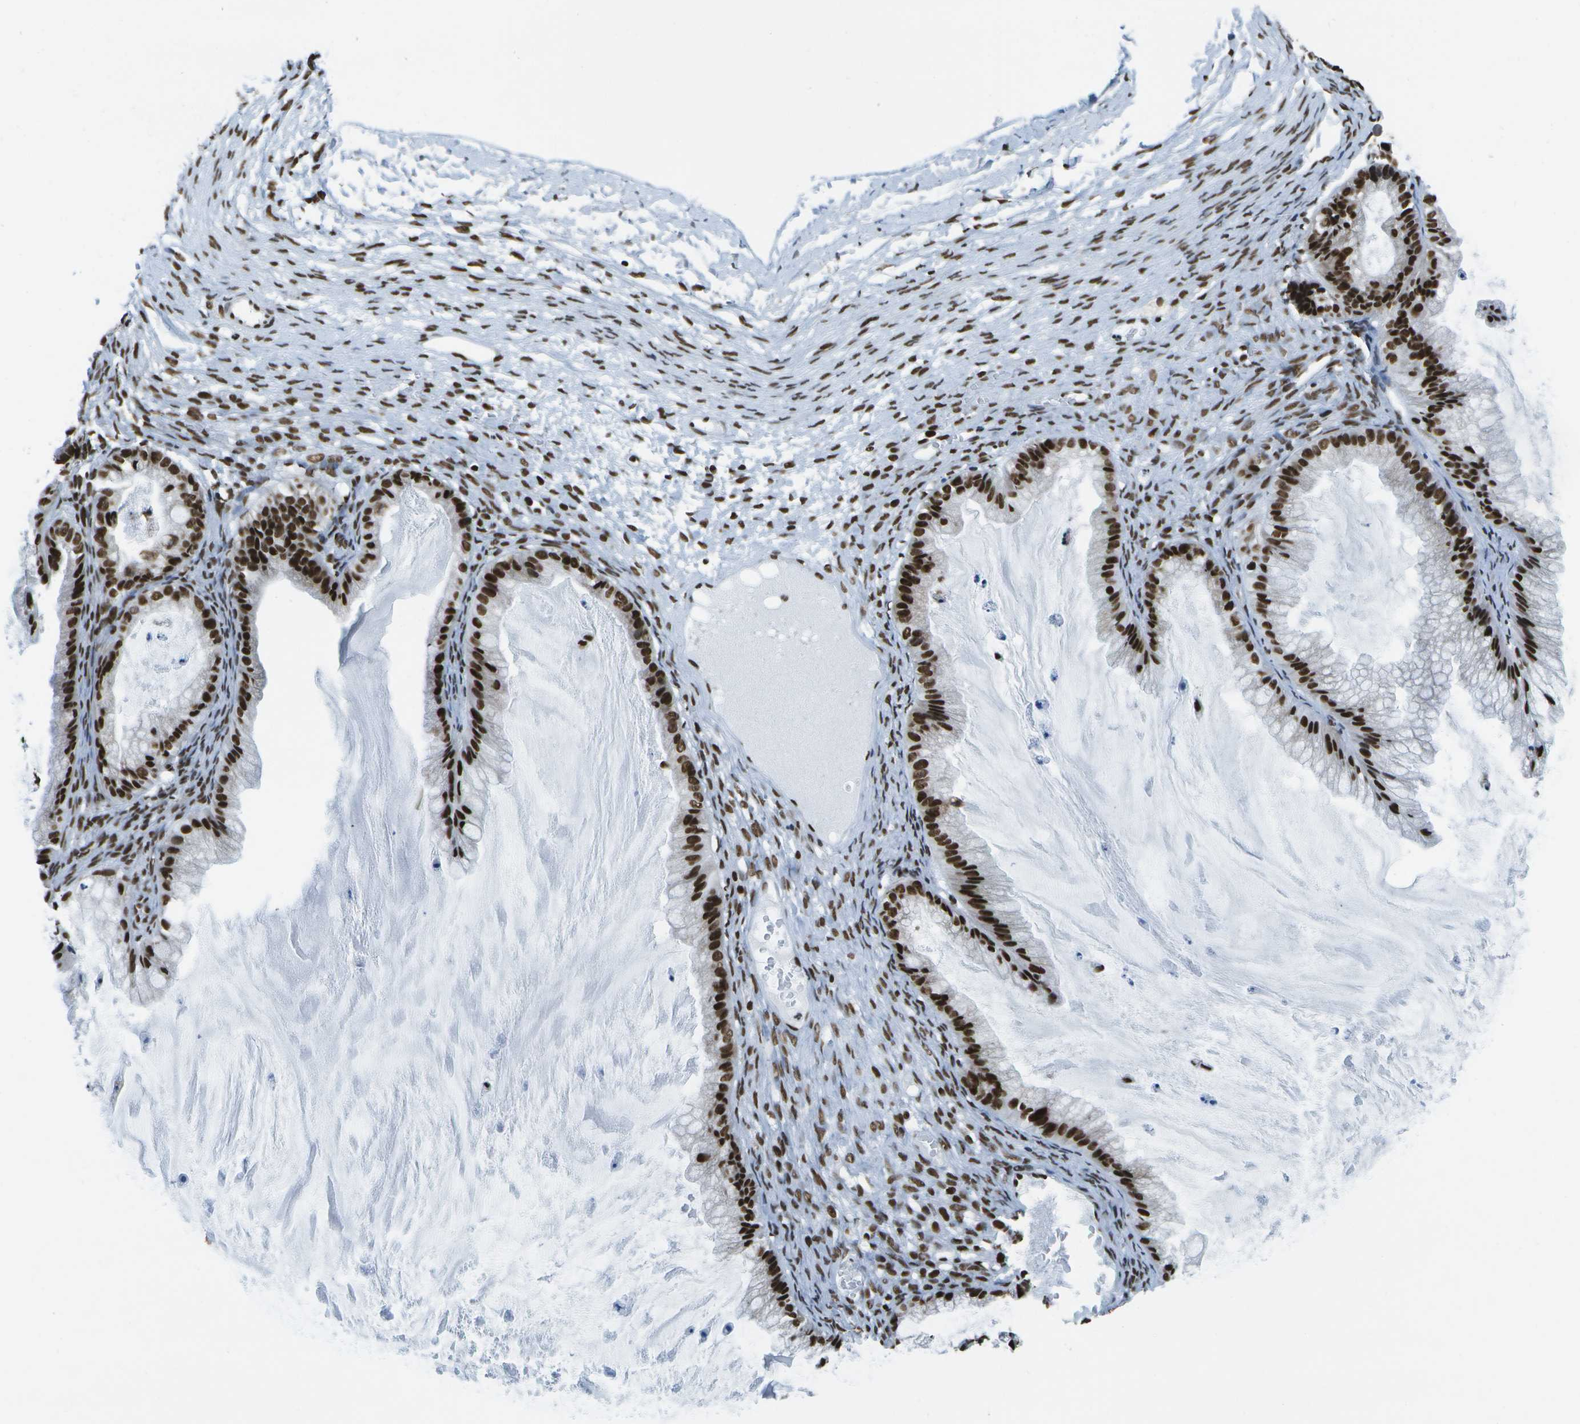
{"staining": {"intensity": "strong", "quantity": ">75%", "location": "nuclear"}, "tissue": "ovarian cancer", "cell_type": "Tumor cells", "image_type": "cancer", "snomed": [{"axis": "morphology", "description": "Cystadenocarcinoma, mucinous, NOS"}, {"axis": "topography", "description": "Ovary"}], "caption": "Immunohistochemical staining of human ovarian cancer (mucinous cystadenocarcinoma) displays high levels of strong nuclear protein expression in approximately >75% of tumor cells. The staining is performed using DAB brown chromogen to label protein expression. The nuclei are counter-stained blue using hematoxylin.", "gene": "NSRP1", "patient": {"sex": "female", "age": 57}}